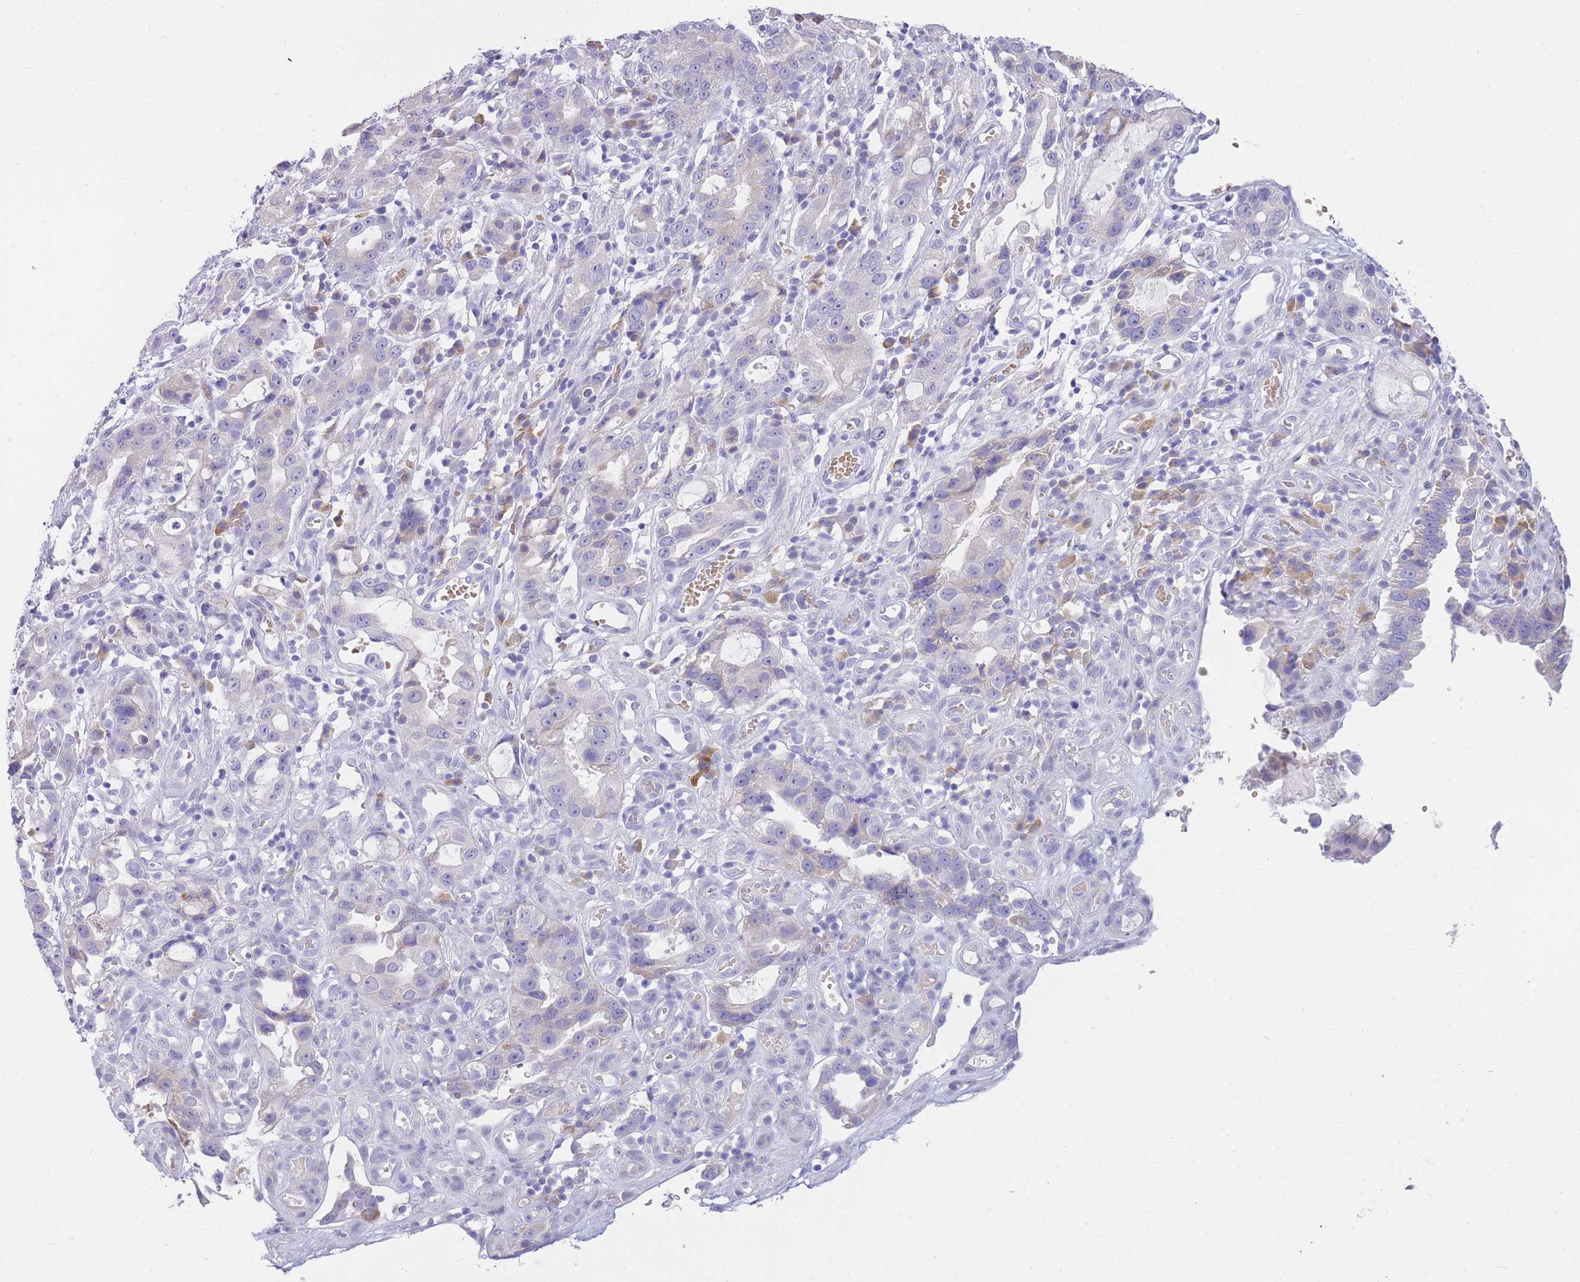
{"staining": {"intensity": "negative", "quantity": "none", "location": "none"}, "tissue": "stomach cancer", "cell_type": "Tumor cells", "image_type": "cancer", "snomed": [{"axis": "morphology", "description": "Adenocarcinoma, NOS"}, {"axis": "topography", "description": "Stomach"}], "caption": "Histopathology image shows no protein expression in tumor cells of adenocarcinoma (stomach) tissue.", "gene": "SSUH2", "patient": {"sex": "male", "age": 55}}